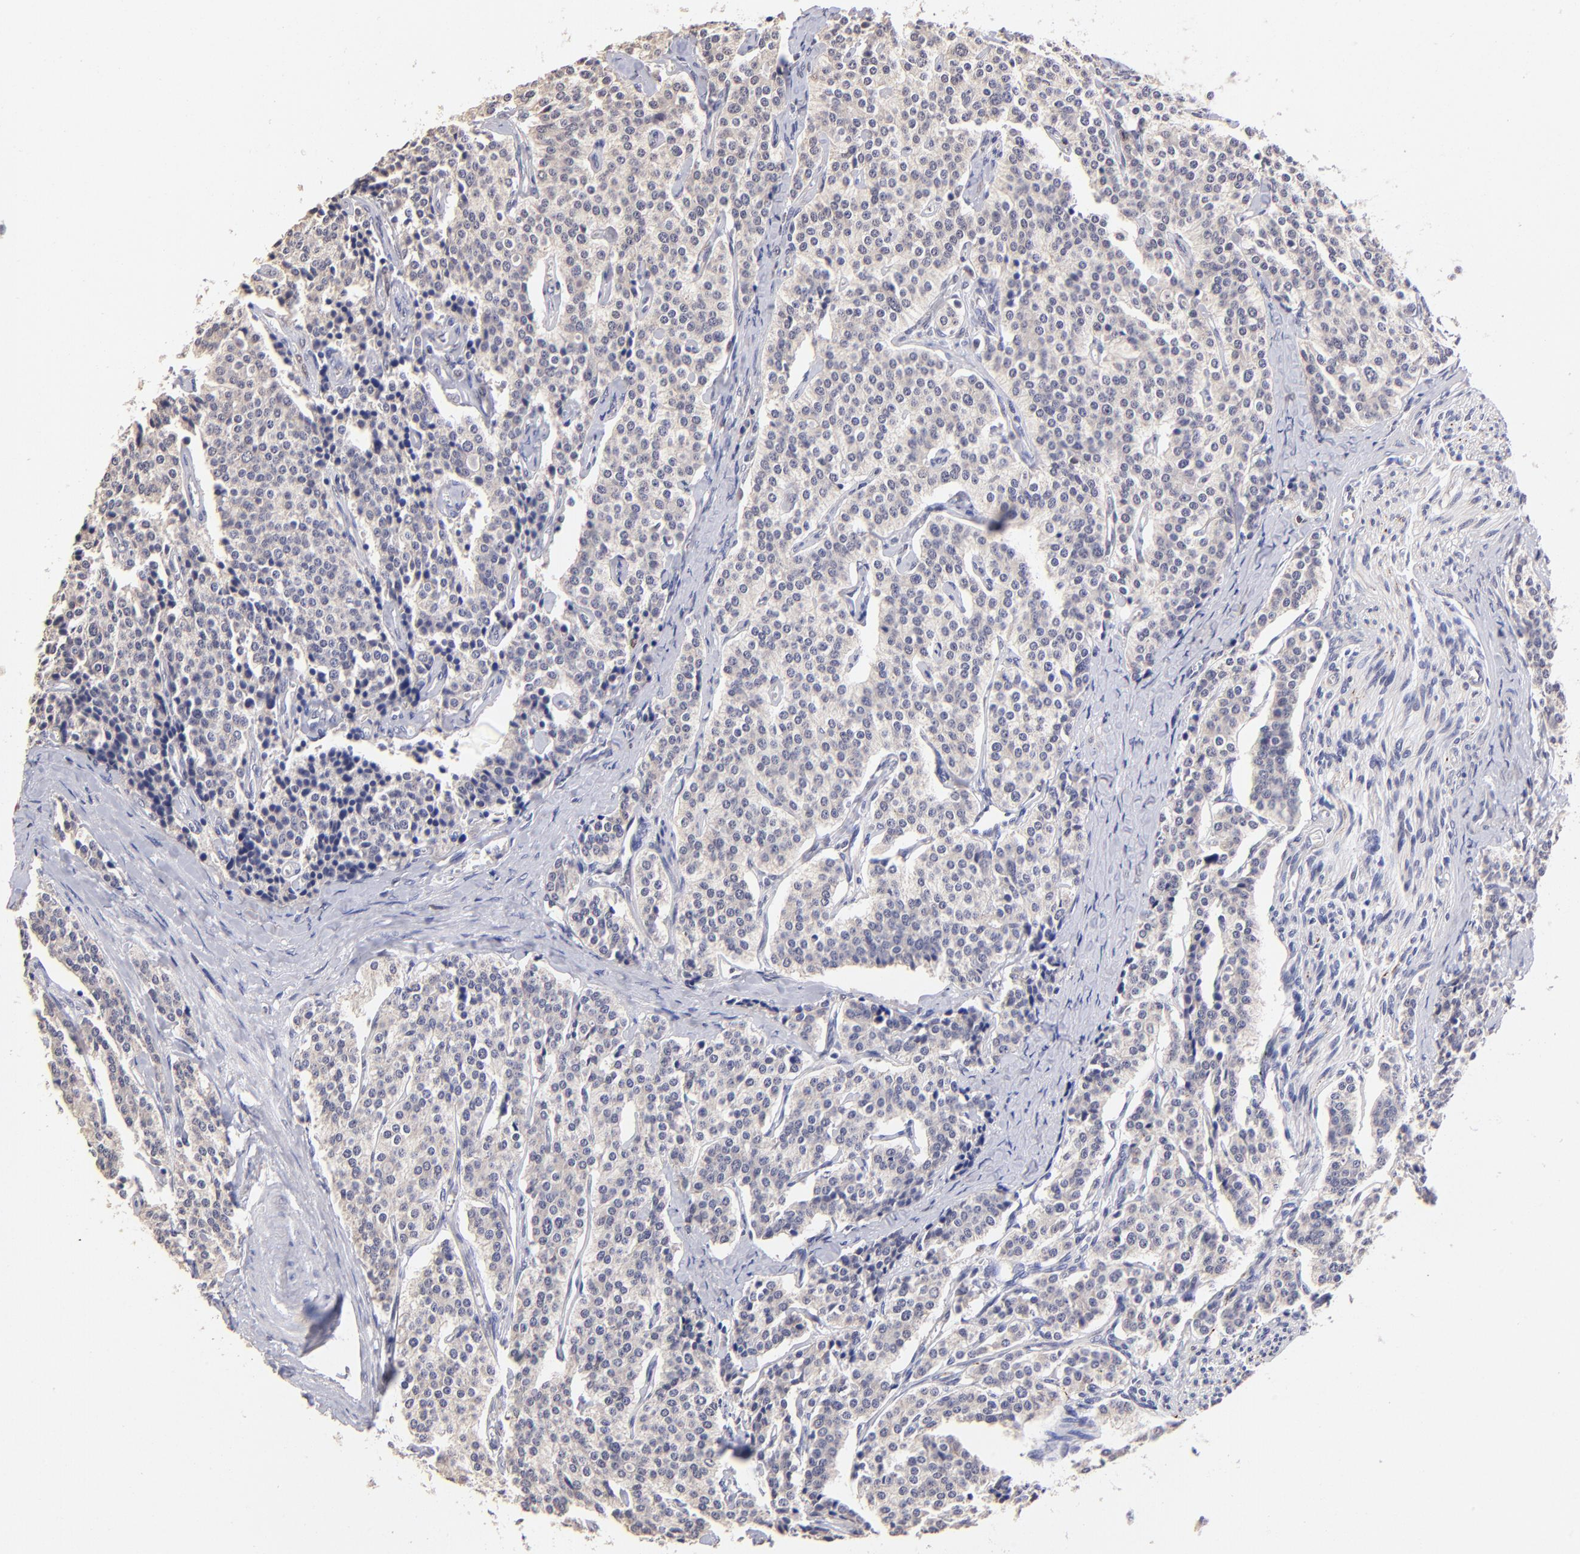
{"staining": {"intensity": "weak", "quantity": ">75%", "location": "cytoplasmic/membranous"}, "tissue": "carcinoid", "cell_type": "Tumor cells", "image_type": "cancer", "snomed": [{"axis": "morphology", "description": "Carcinoid, malignant, NOS"}, {"axis": "topography", "description": "Small intestine"}], "caption": "This histopathology image shows IHC staining of carcinoid, with low weak cytoplasmic/membranous staining in approximately >75% of tumor cells.", "gene": "DNMT1", "patient": {"sex": "male", "age": 63}}